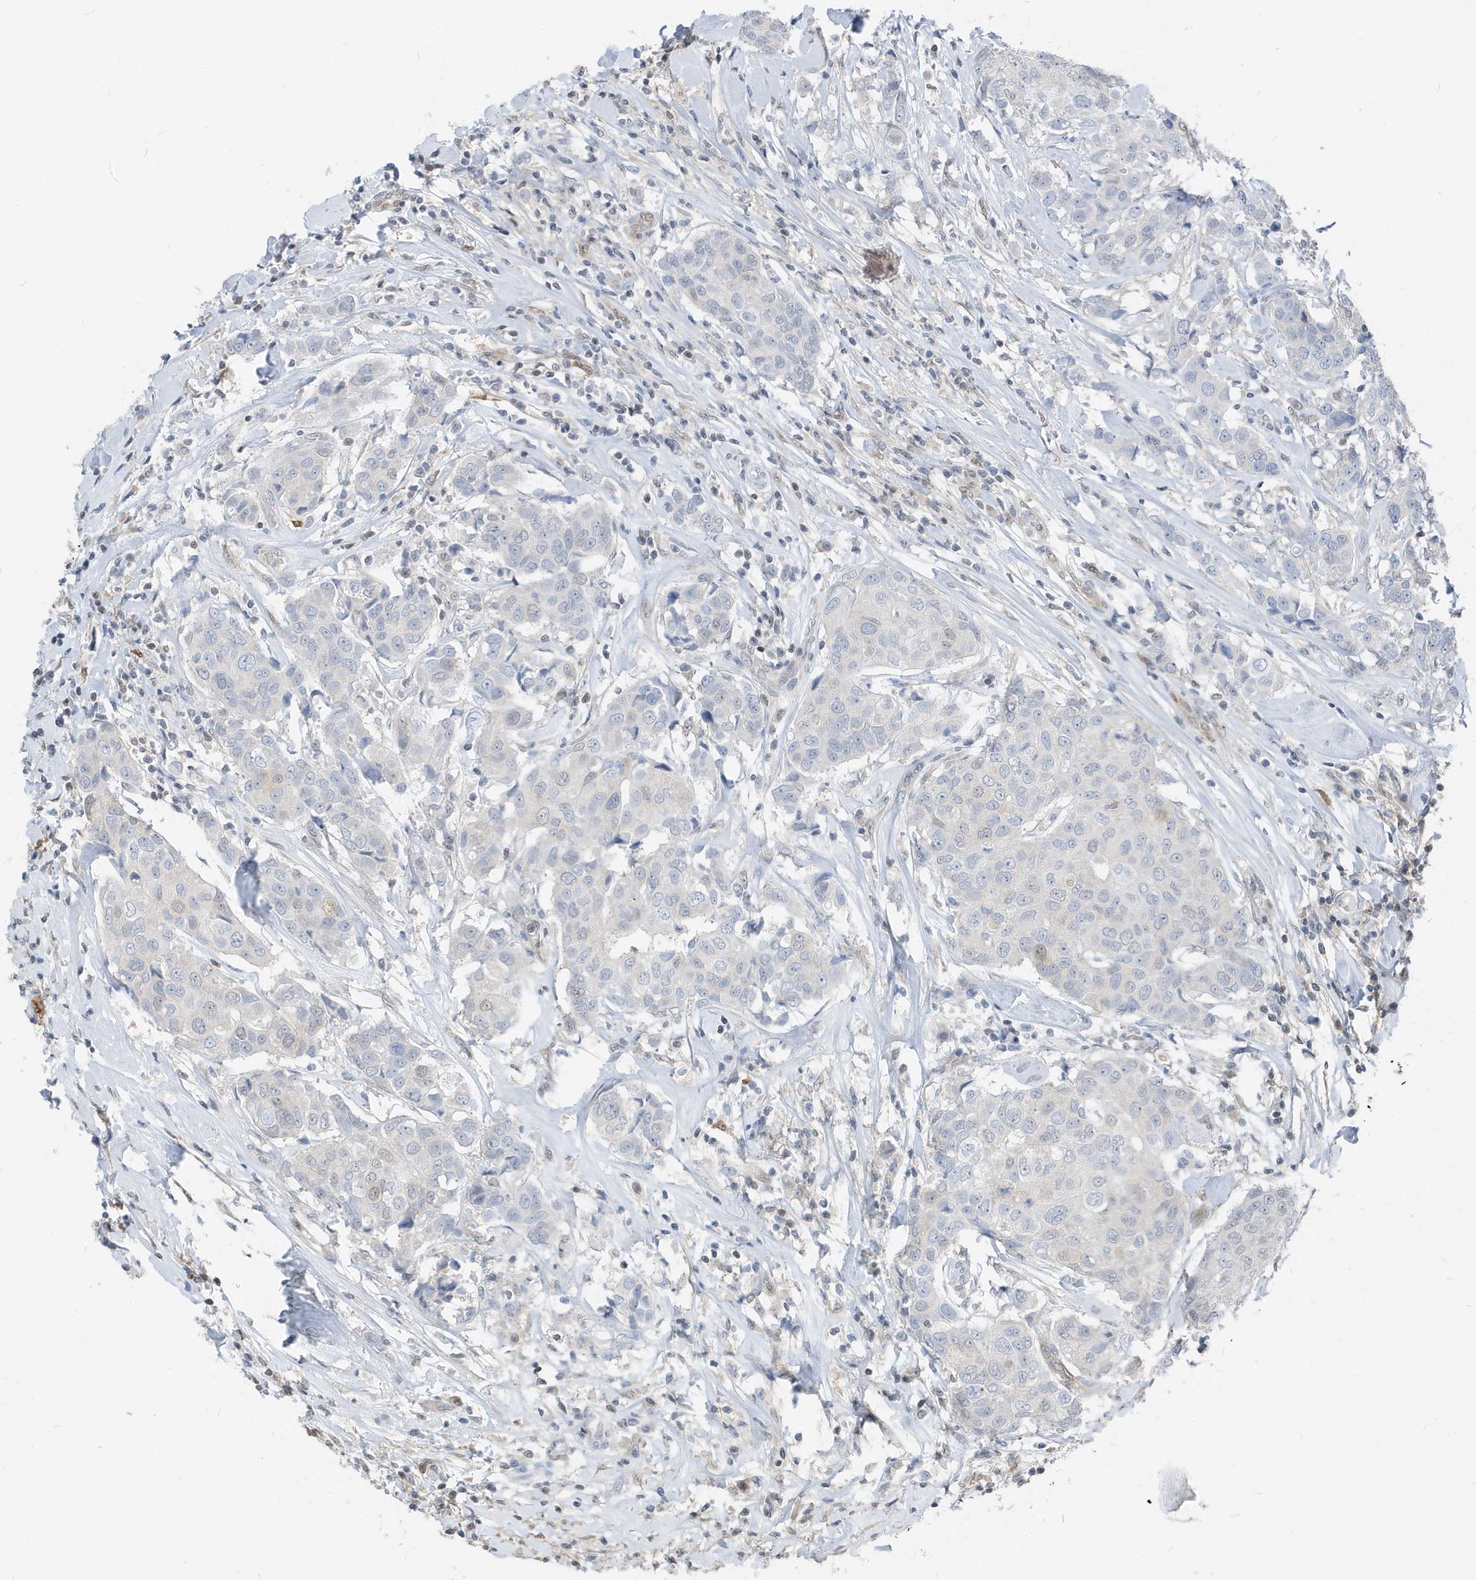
{"staining": {"intensity": "negative", "quantity": "none", "location": "none"}, "tissue": "breast cancer", "cell_type": "Tumor cells", "image_type": "cancer", "snomed": [{"axis": "morphology", "description": "Duct carcinoma"}, {"axis": "topography", "description": "Breast"}], "caption": "A high-resolution image shows immunohistochemistry (IHC) staining of breast invasive ductal carcinoma, which displays no significant staining in tumor cells. The staining is performed using DAB brown chromogen with nuclei counter-stained in using hematoxylin.", "gene": "NCOA7", "patient": {"sex": "female", "age": 80}}